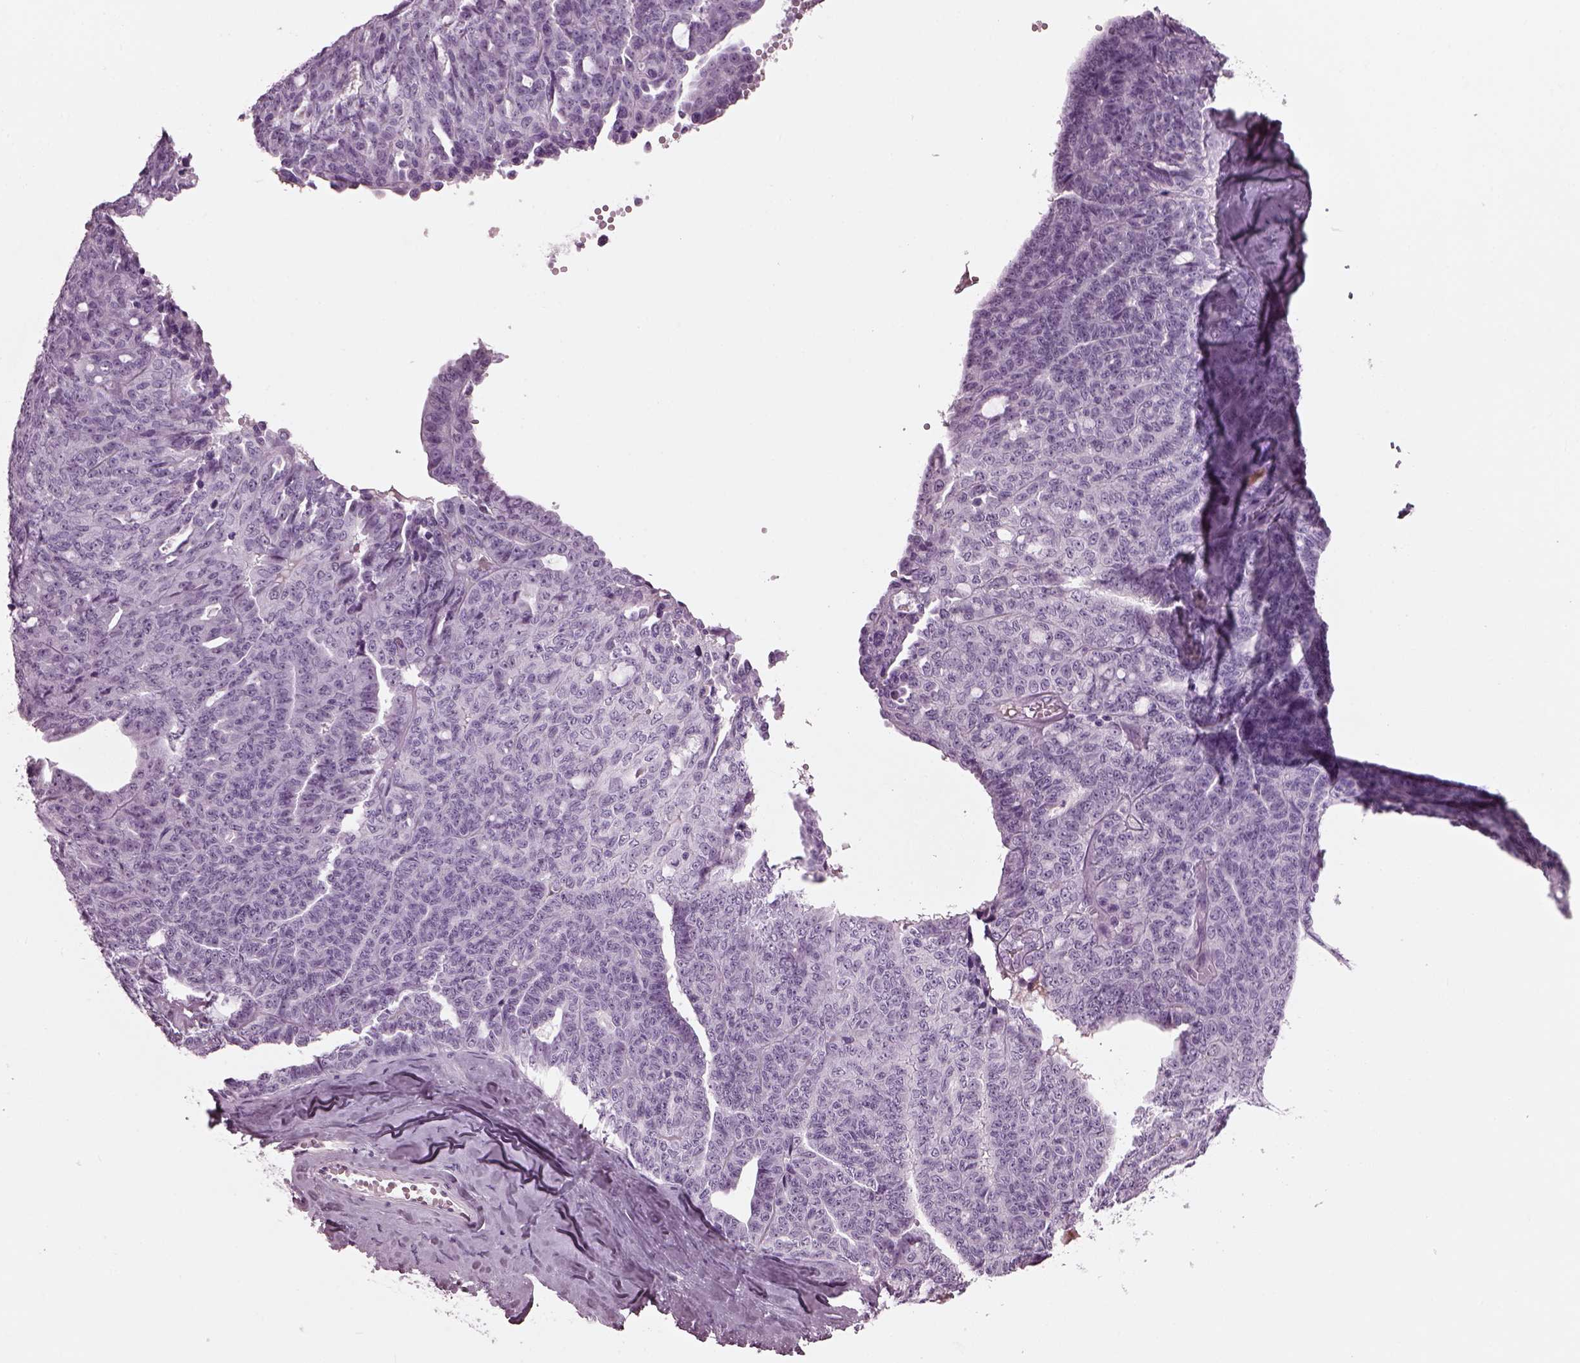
{"staining": {"intensity": "negative", "quantity": "none", "location": "none"}, "tissue": "ovarian cancer", "cell_type": "Tumor cells", "image_type": "cancer", "snomed": [{"axis": "morphology", "description": "Cystadenocarcinoma, serous, NOS"}, {"axis": "topography", "description": "Ovary"}], "caption": "Immunohistochemical staining of human ovarian serous cystadenocarcinoma shows no significant staining in tumor cells.", "gene": "KRTAP3-2", "patient": {"sex": "female", "age": 71}}